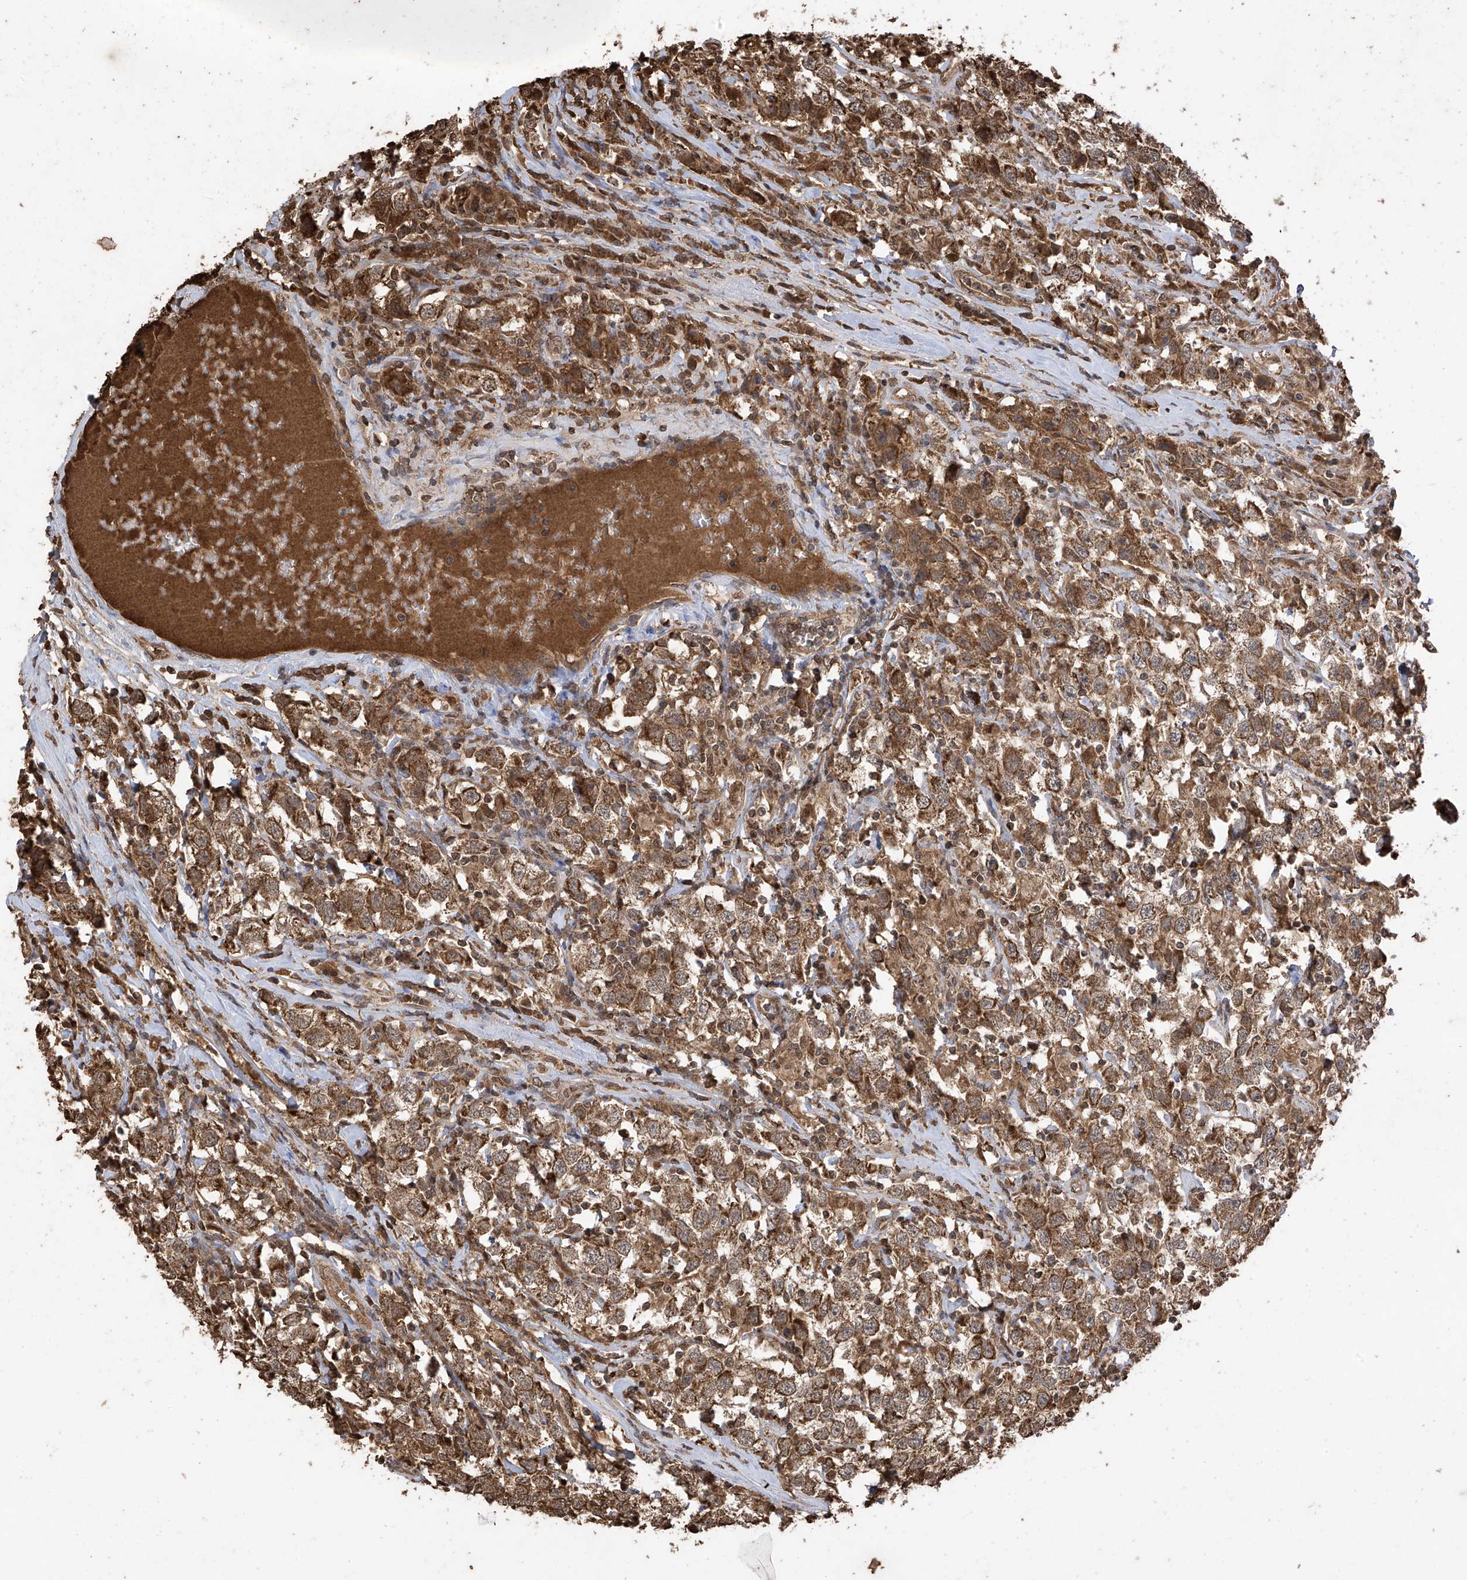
{"staining": {"intensity": "moderate", "quantity": ">75%", "location": "cytoplasmic/membranous"}, "tissue": "testis cancer", "cell_type": "Tumor cells", "image_type": "cancer", "snomed": [{"axis": "morphology", "description": "Seminoma, NOS"}, {"axis": "topography", "description": "Testis"}], "caption": "Testis cancer tissue reveals moderate cytoplasmic/membranous expression in approximately >75% of tumor cells, visualized by immunohistochemistry. (DAB (3,3'-diaminobenzidine) IHC with brightfield microscopy, high magnification).", "gene": "PNPT1", "patient": {"sex": "male", "age": 41}}